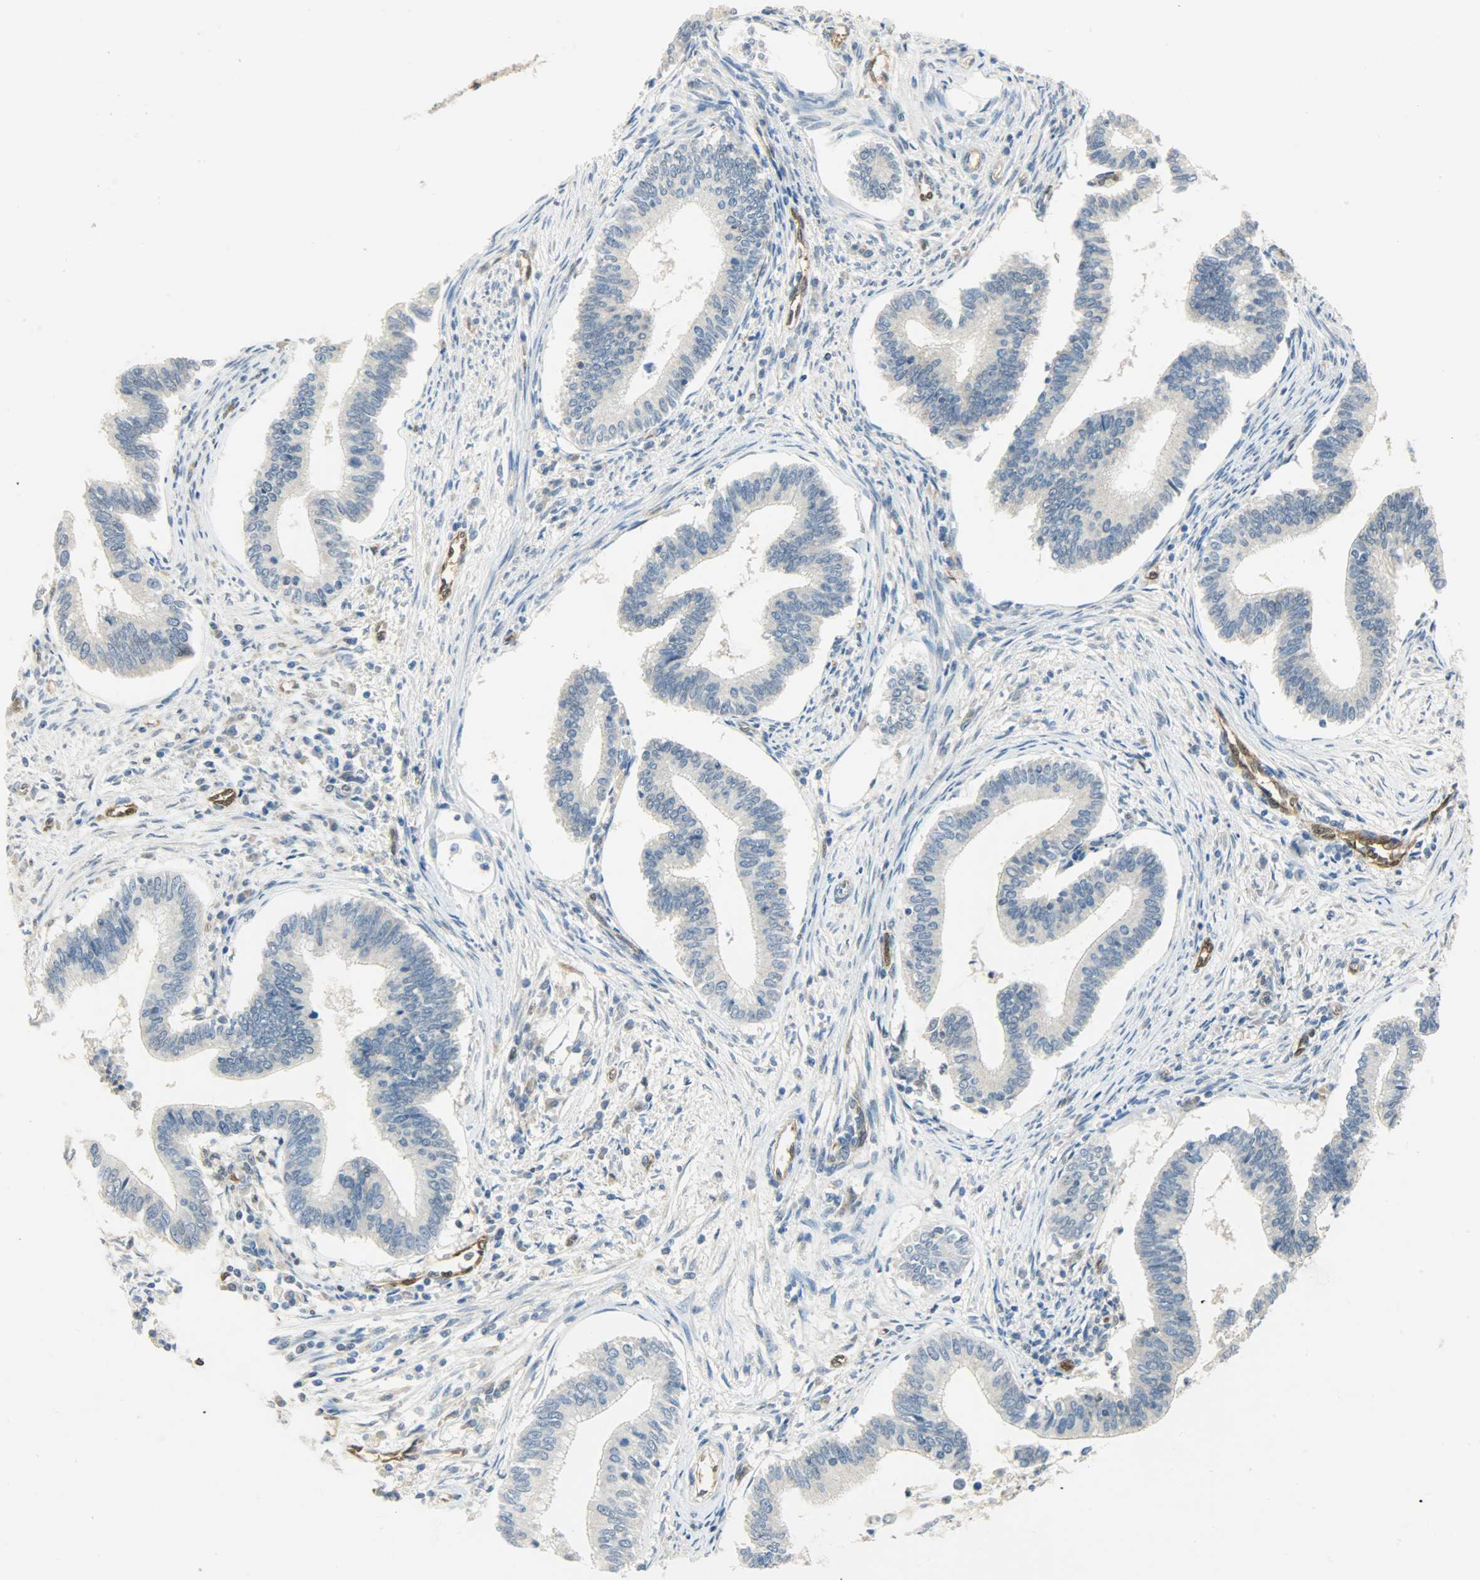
{"staining": {"intensity": "negative", "quantity": "none", "location": "none"}, "tissue": "cervical cancer", "cell_type": "Tumor cells", "image_type": "cancer", "snomed": [{"axis": "morphology", "description": "Adenocarcinoma, NOS"}, {"axis": "topography", "description": "Cervix"}], "caption": "The image reveals no staining of tumor cells in adenocarcinoma (cervical).", "gene": "FKBP1A", "patient": {"sex": "female", "age": 36}}